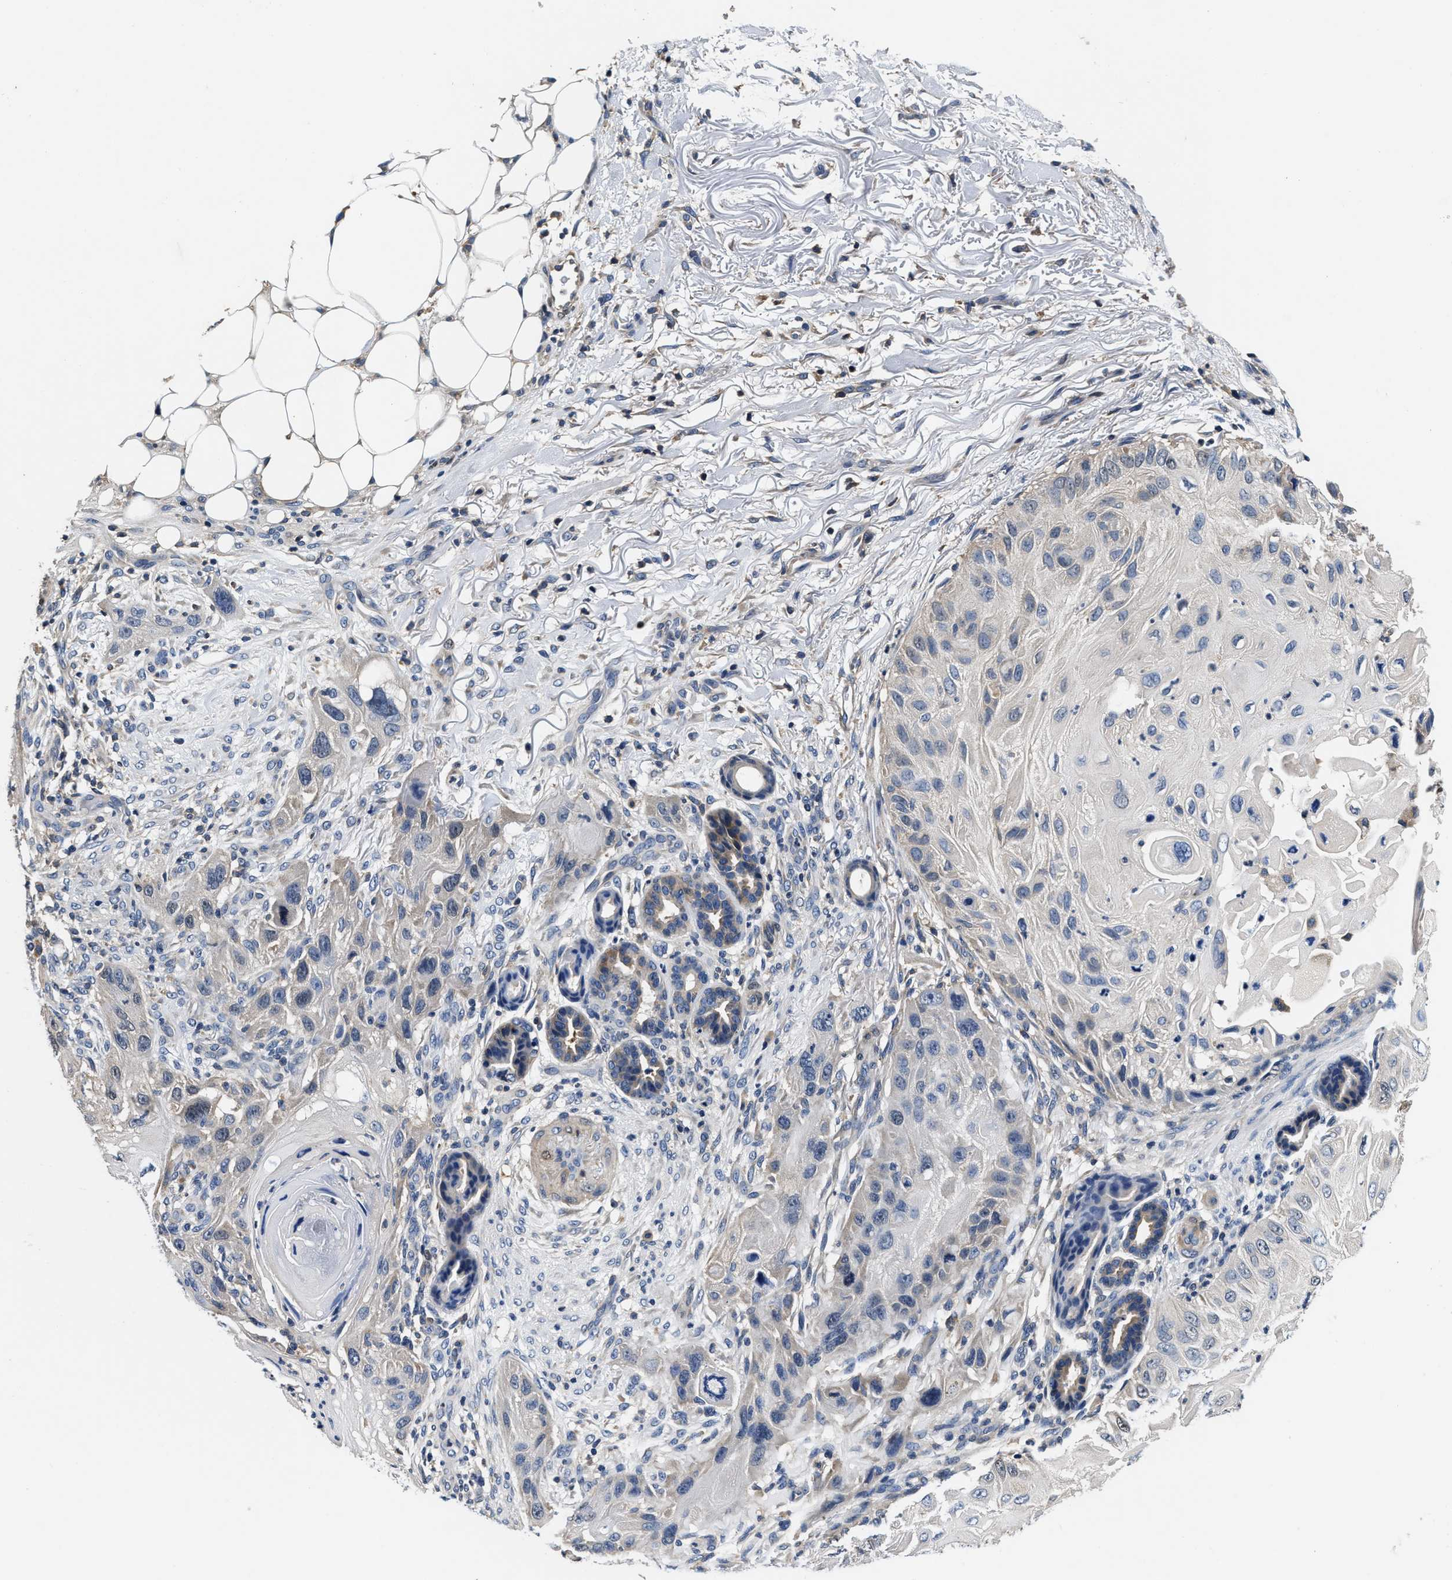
{"staining": {"intensity": "negative", "quantity": "none", "location": "none"}, "tissue": "skin cancer", "cell_type": "Tumor cells", "image_type": "cancer", "snomed": [{"axis": "morphology", "description": "Squamous cell carcinoma, NOS"}, {"axis": "topography", "description": "Skin"}], "caption": "Immunohistochemistry histopathology image of neoplastic tissue: human skin cancer stained with DAB demonstrates no significant protein positivity in tumor cells.", "gene": "ANKIB1", "patient": {"sex": "female", "age": 77}}